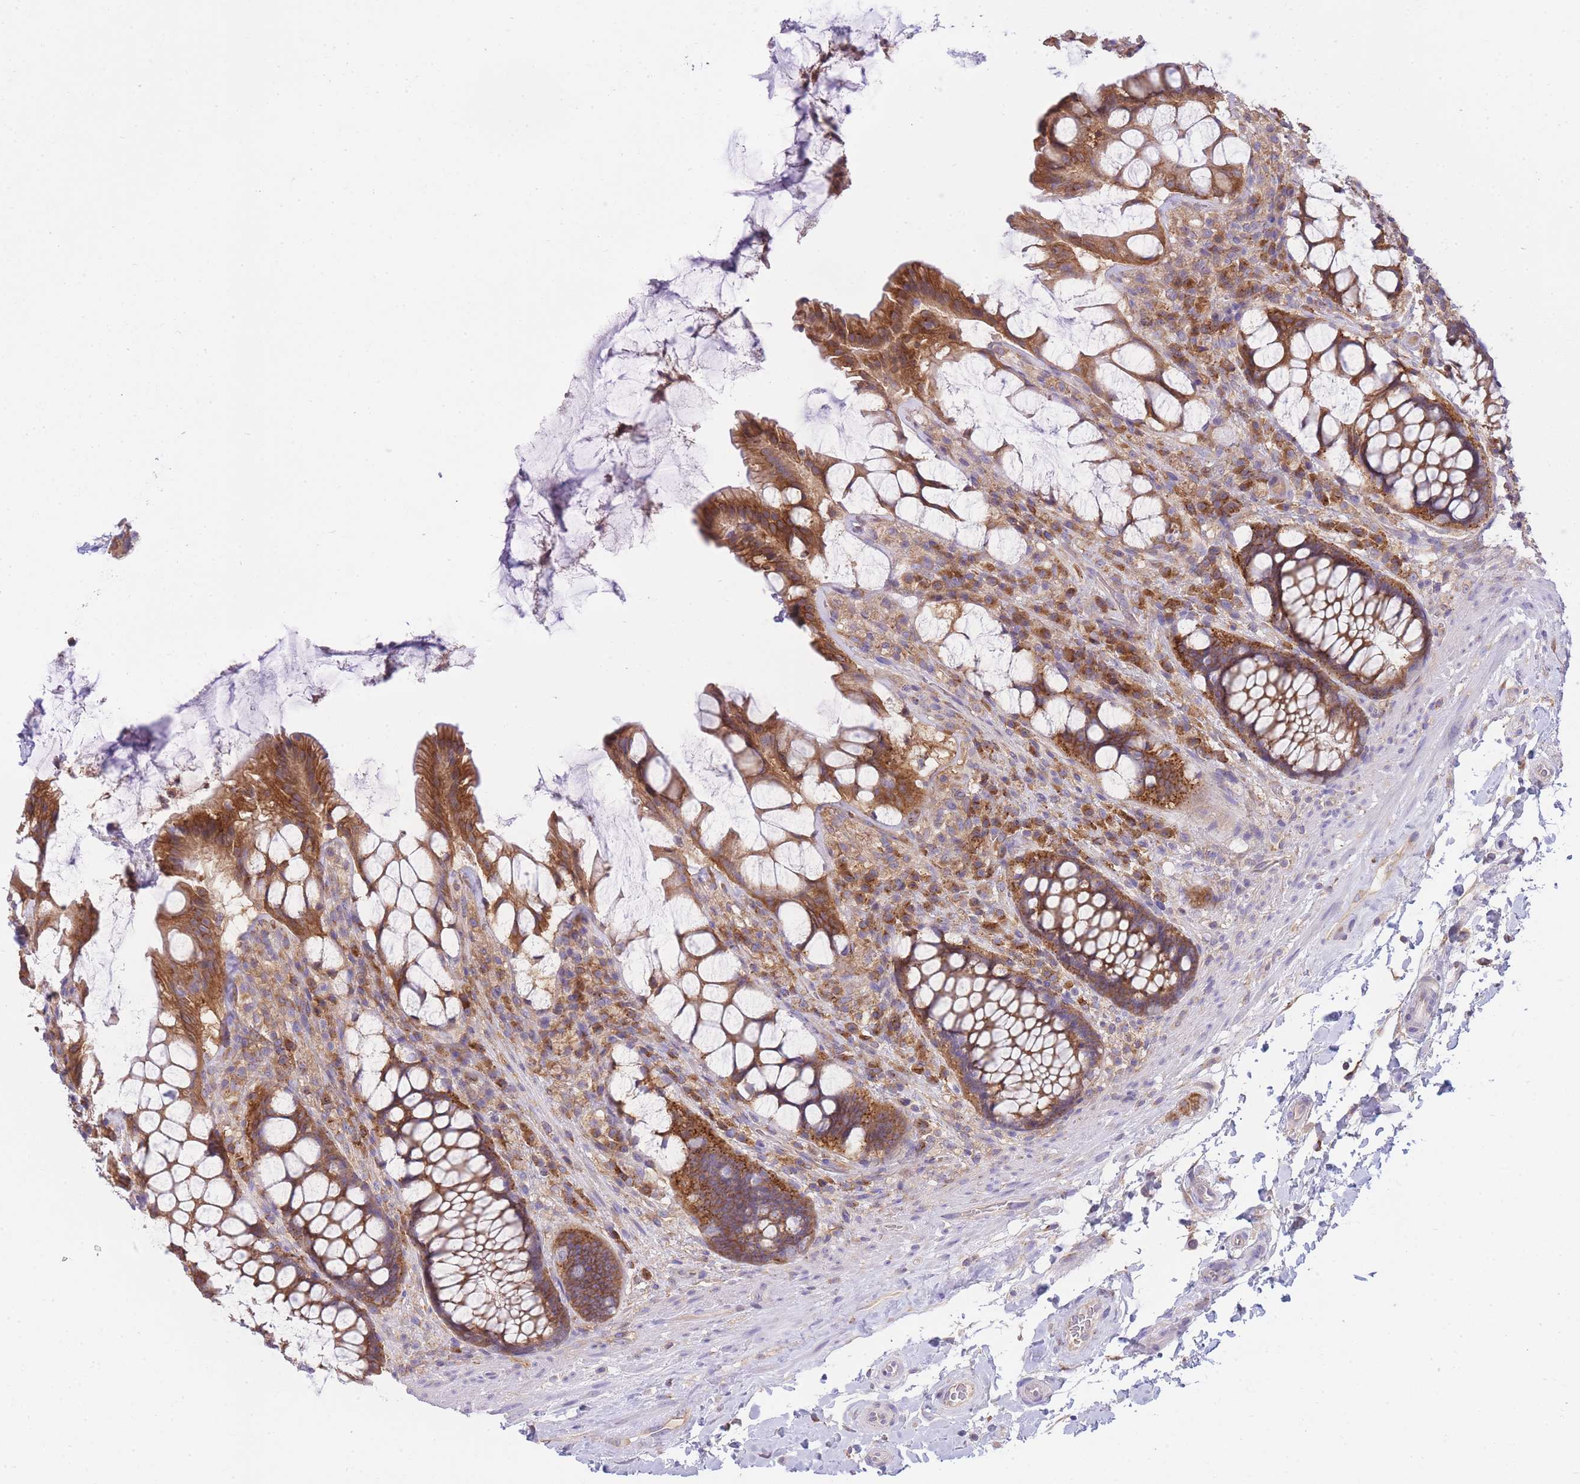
{"staining": {"intensity": "strong", "quantity": ">75%", "location": "cytoplasmic/membranous"}, "tissue": "rectum", "cell_type": "Glandular cells", "image_type": "normal", "snomed": [{"axis": "morphology", "description": "Normal tissue, NOS"}, {"axis": "topography", "description": "Rectum"}], "caption": "Immunohistochemical staining of benign rectum displays >75% levels of strong cytoplasmic/membranous protein staining in about >75% of glandular cells. (DAB IHC, brown staining for protein, blue staining for nuclei).", "gene": "COPG1", "patient": {"sex": "female", "age": 58}}